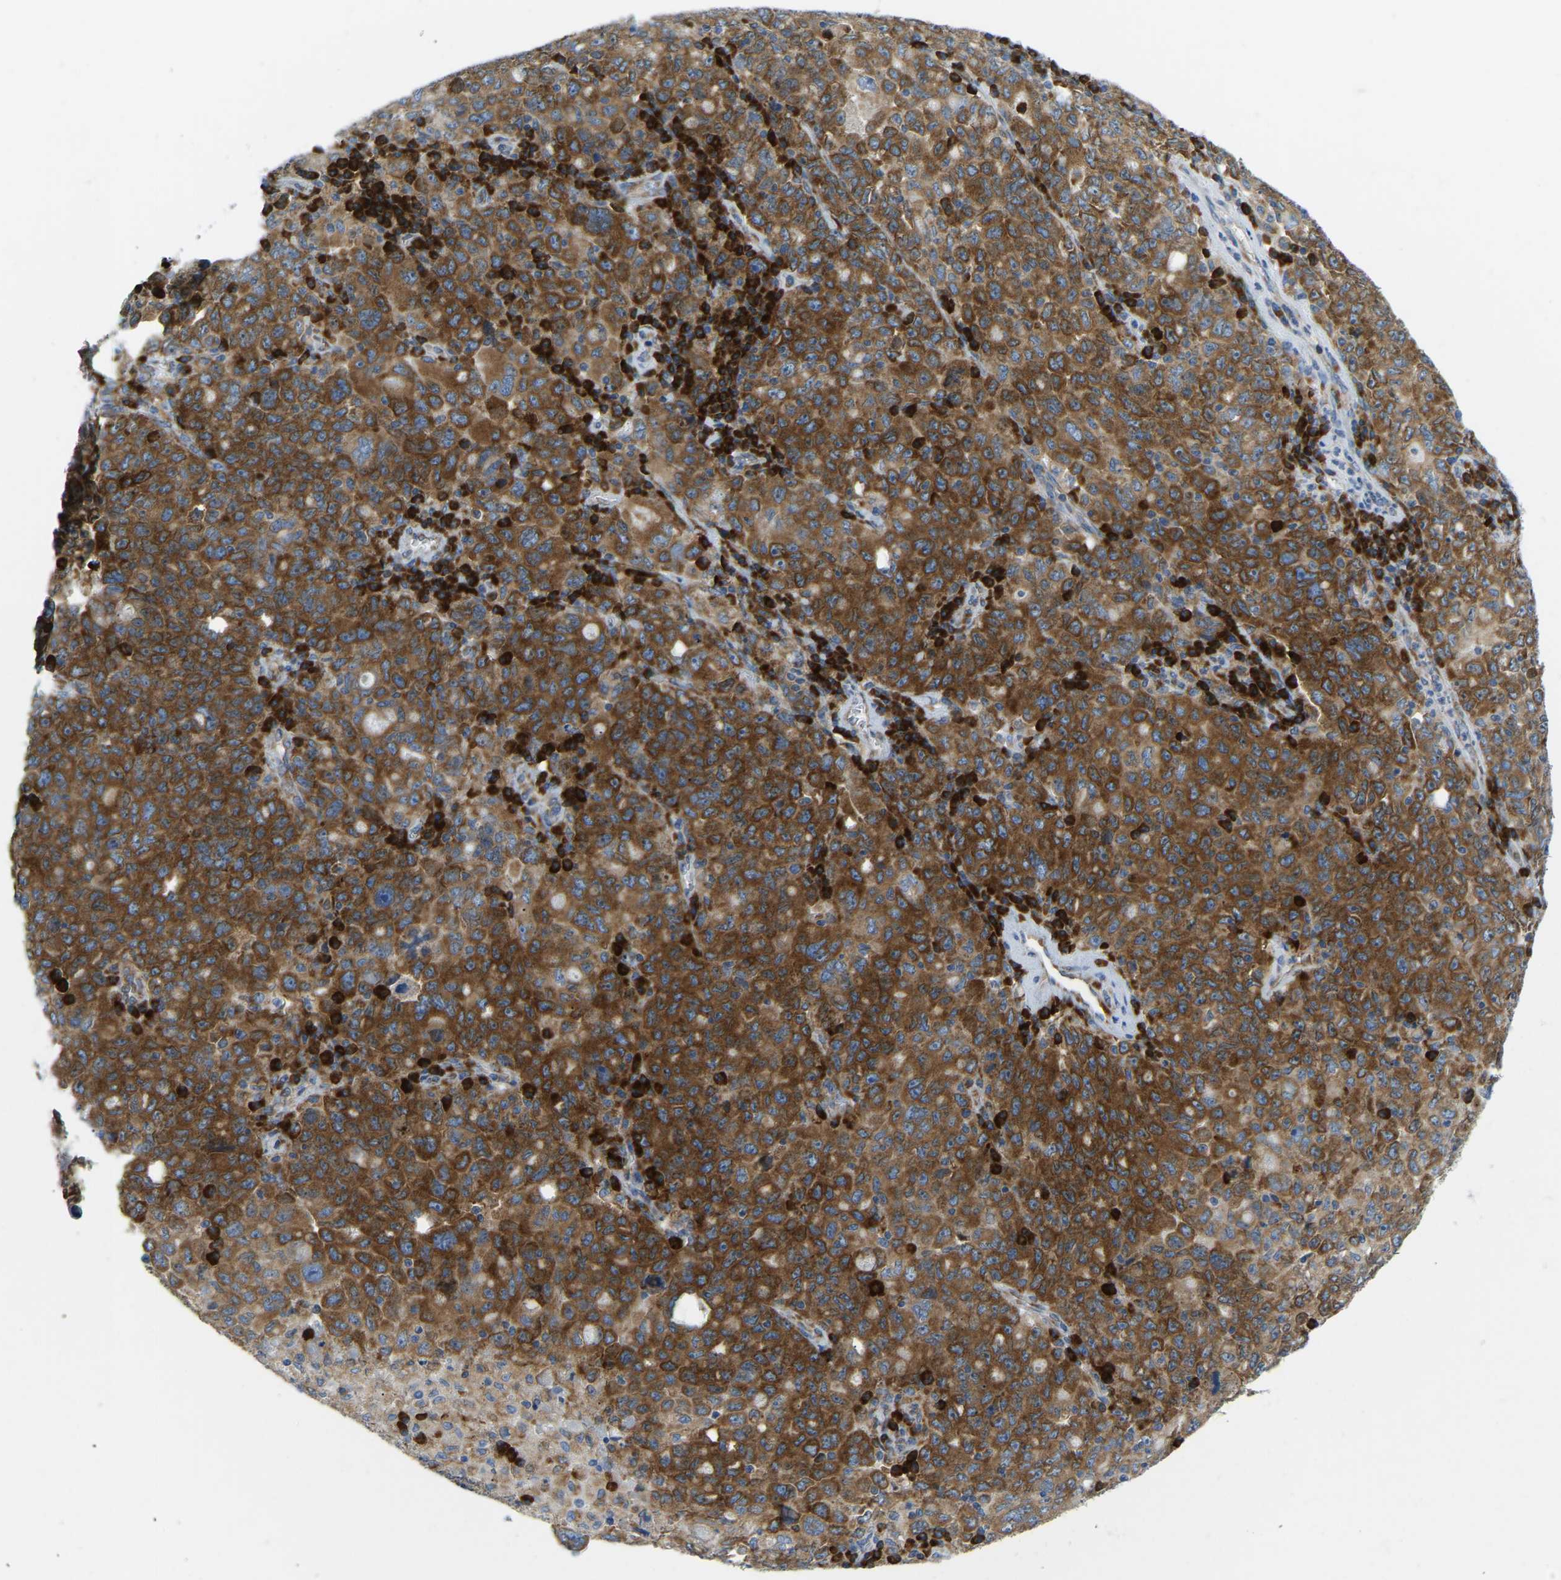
{"staining": {"intensity": "strong", "quantity": ">75%", "location": "cytoplasmic/membranous"}, "tissue": "ovarian cancer", "cell_type": "Tumor cells", "image_type": "cancer", "snomed": [{"axis": "morphology", "description": "Carcinoma, endometroid"}, {"axis": "topography", "description": "Ovary"}], "caption": "Ovarian endometroid carcinoma stained for a protein exhibits strong cytoplasmic/membranous positivity in tumor cells.", "gene": "SND1", "patient": {"sex": "female", "age": 62}}